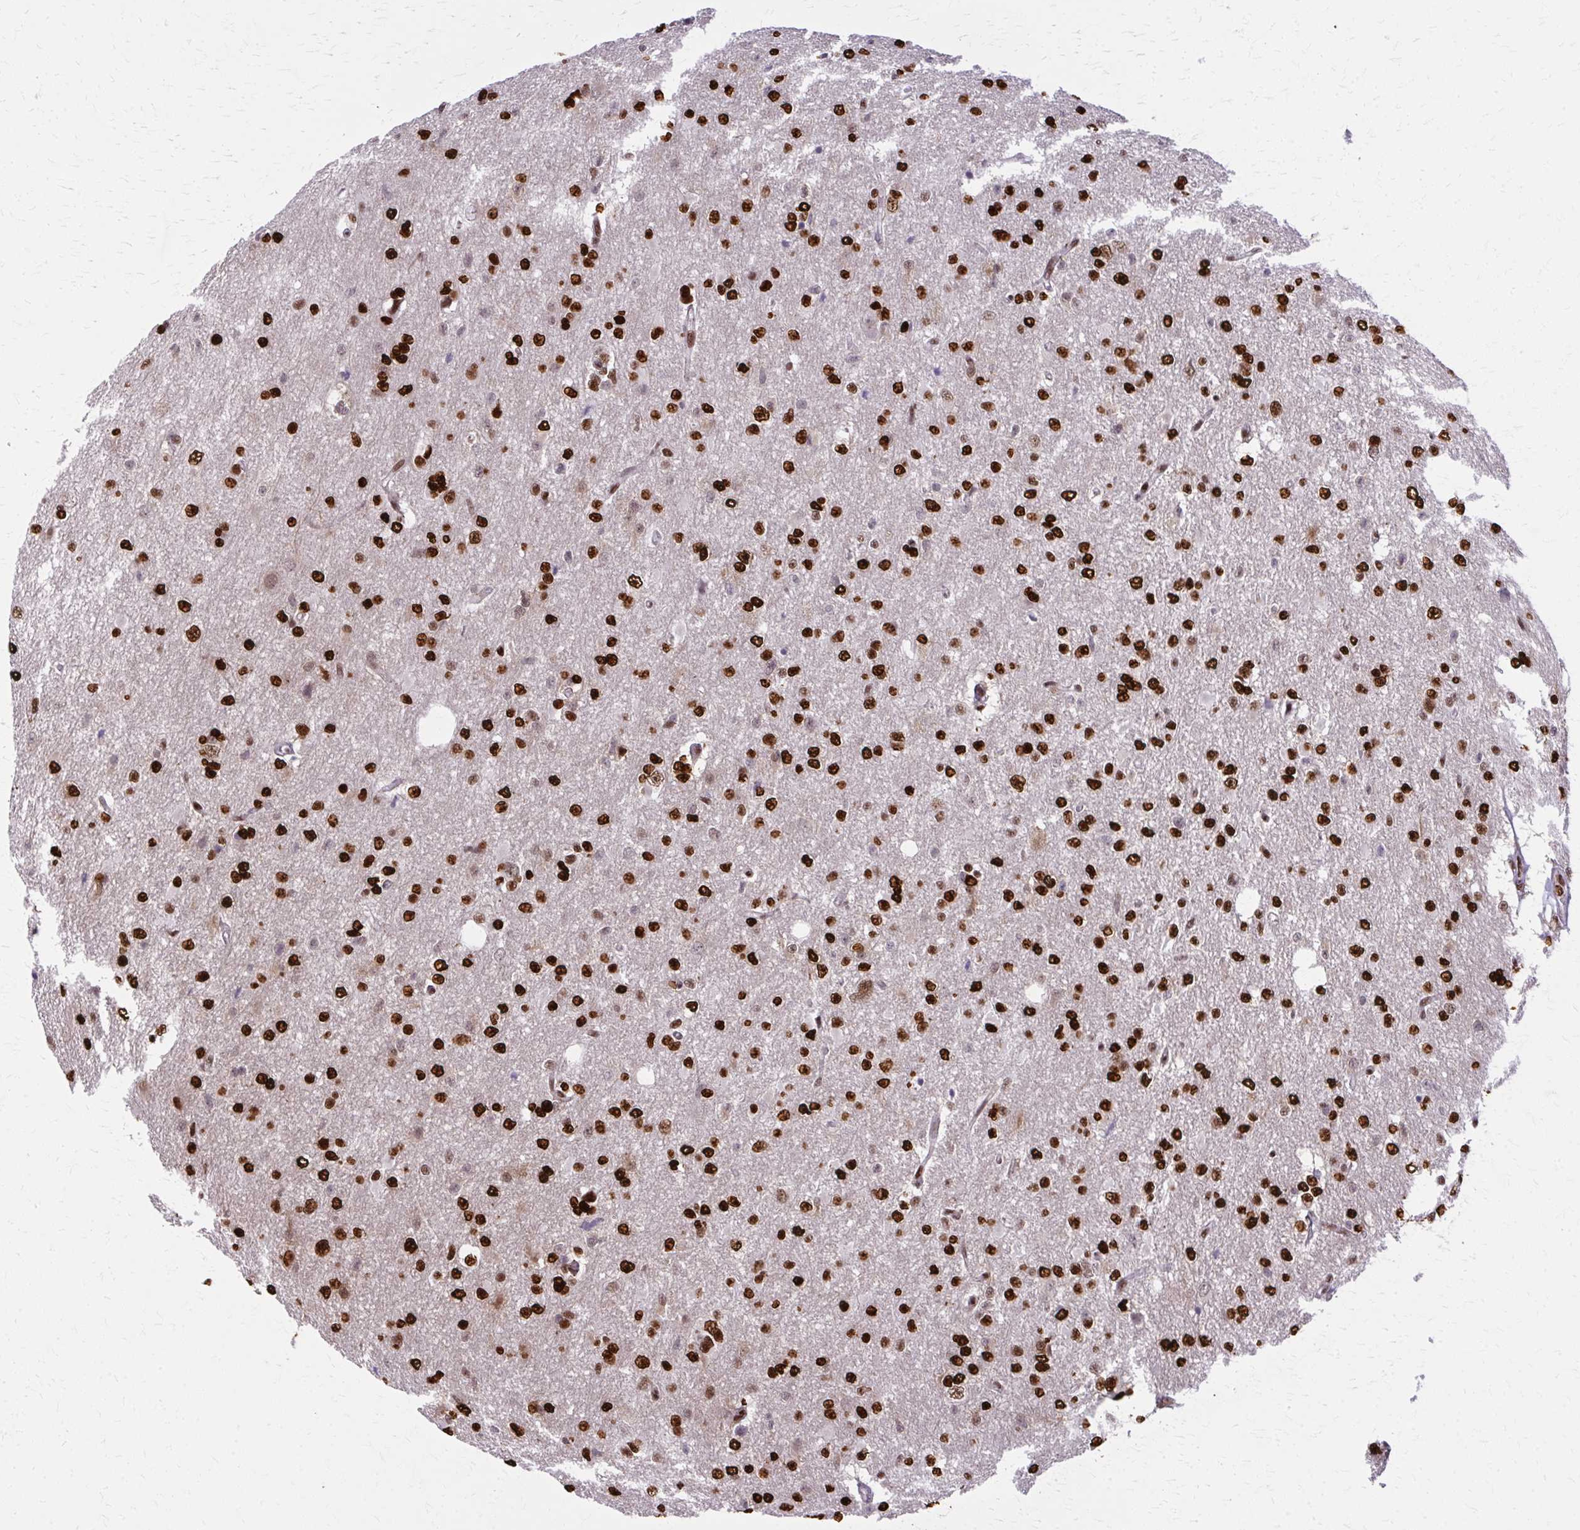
{"staining": {"intensity": "strong", "quantity": ">75%", "location": "nuclear"}, "tissue": "glioma", "cell_type": "Tumor cells", "image_type": "cancer", "snomed": [{"axis": "morphology", "description": "Glioma, malignant, Low grade"}, {"axis": "topography", "description": "Brain"}], "caption": "Protein expression analysis of low-grade glioma (malignant) reveals strong nuclear positivity in about >75% of tumor cells.", "gene": "ZNF559", "patient": {"sex": "male", "age": 26}}